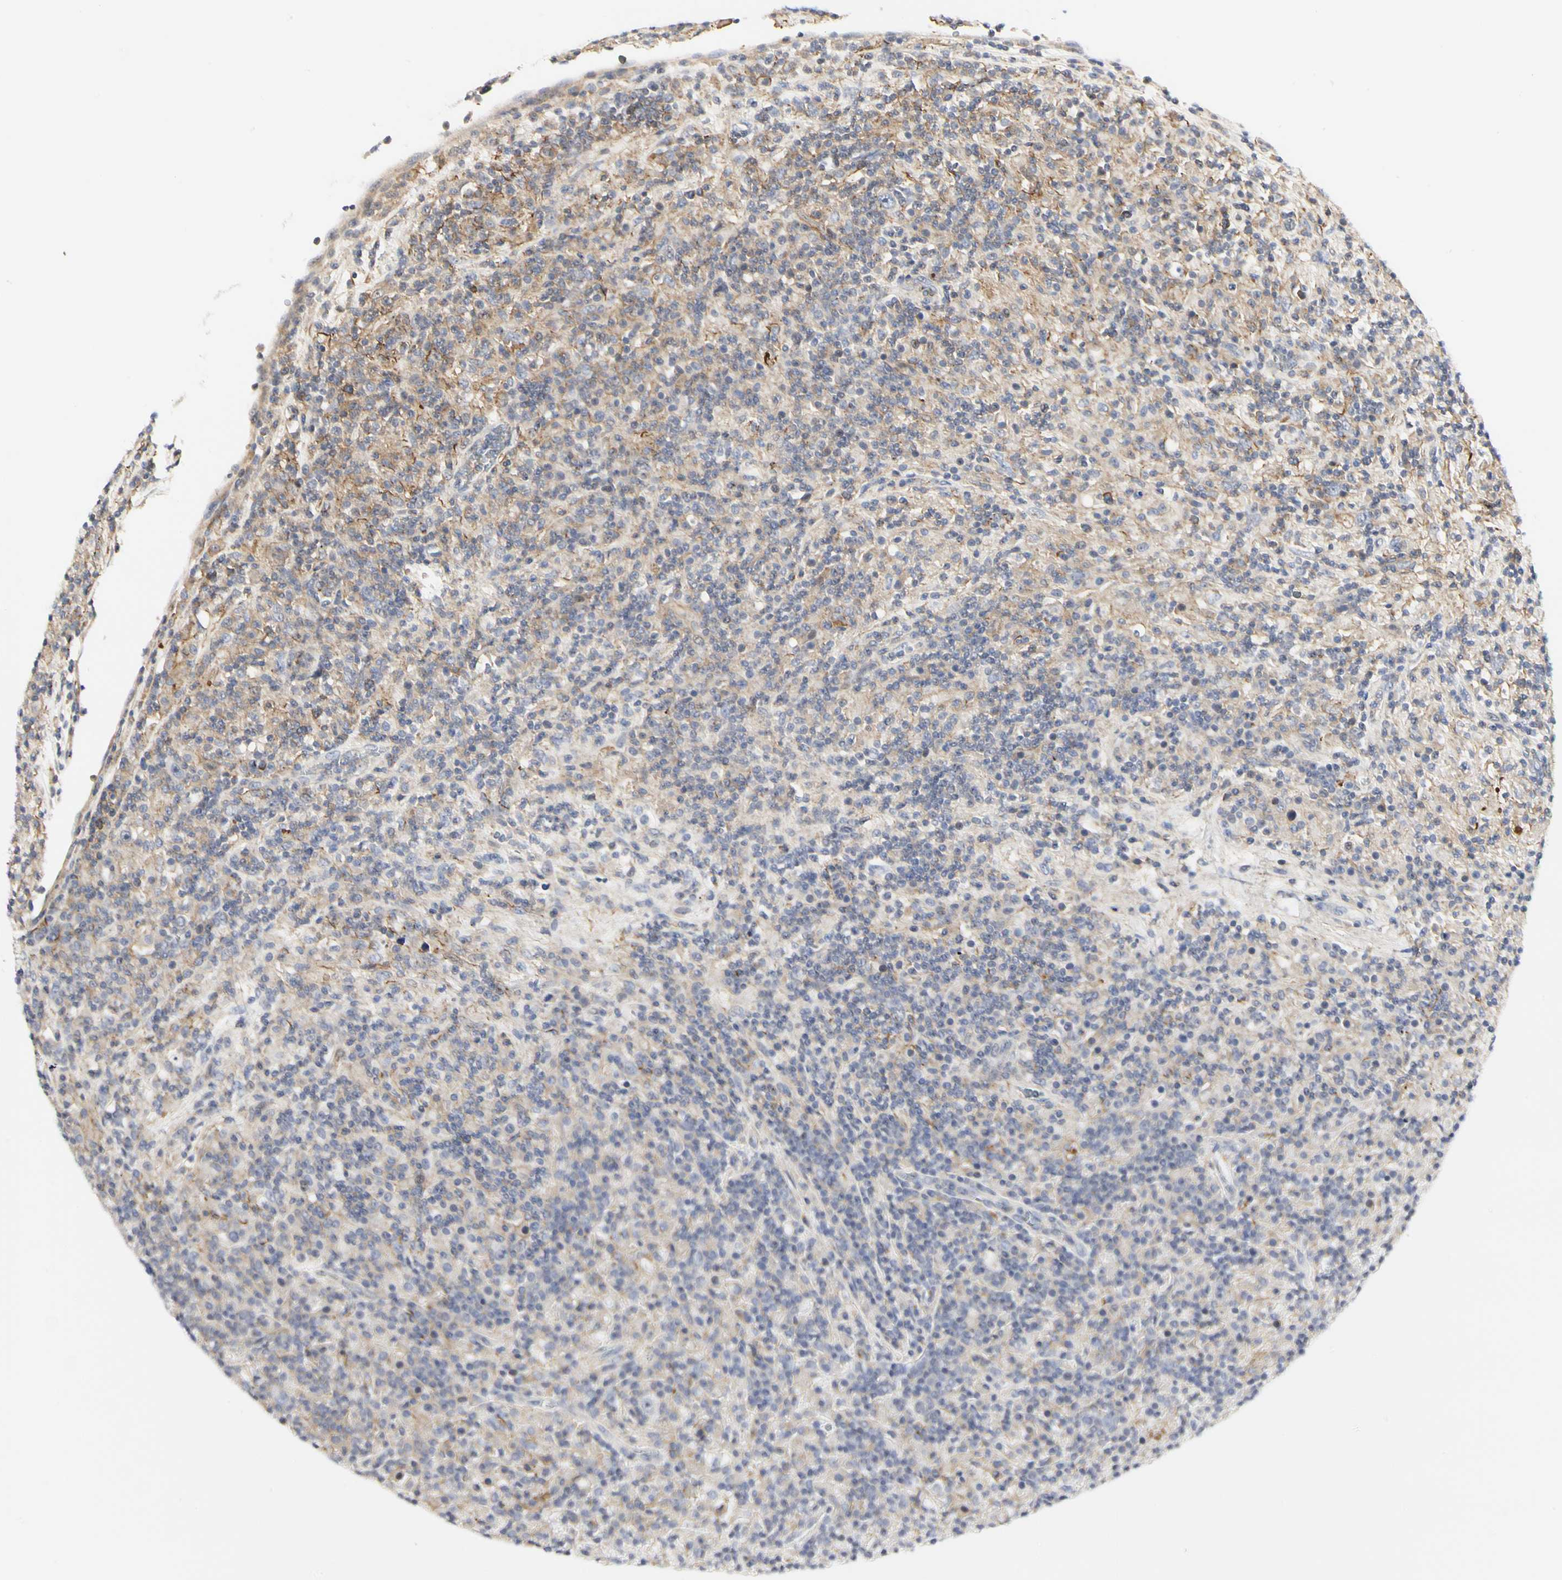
{"staining": {"intensity": "negative", "quantity": "none", "location": "none"}, "tissue": "lymphoma", "cell_type": "Tumor cells", "image_type": "cancer", "snomed": [{"axis": "morphology", "description": "Hodgkin's disease, NOS"}, {"axis": "topography", "description": "Lymph node"}], "caption": "This is a photomicrograph of IHC staining of lymphoma, which shows no positivity in tumor cells. The staining is performed using DAB (3,3'-diaminobenzidine) brown chromogen with nuclei counter-stained in using hematoxylin.", "gene": "SHANK2", "patient": {"sex": "male", "age": 70}}